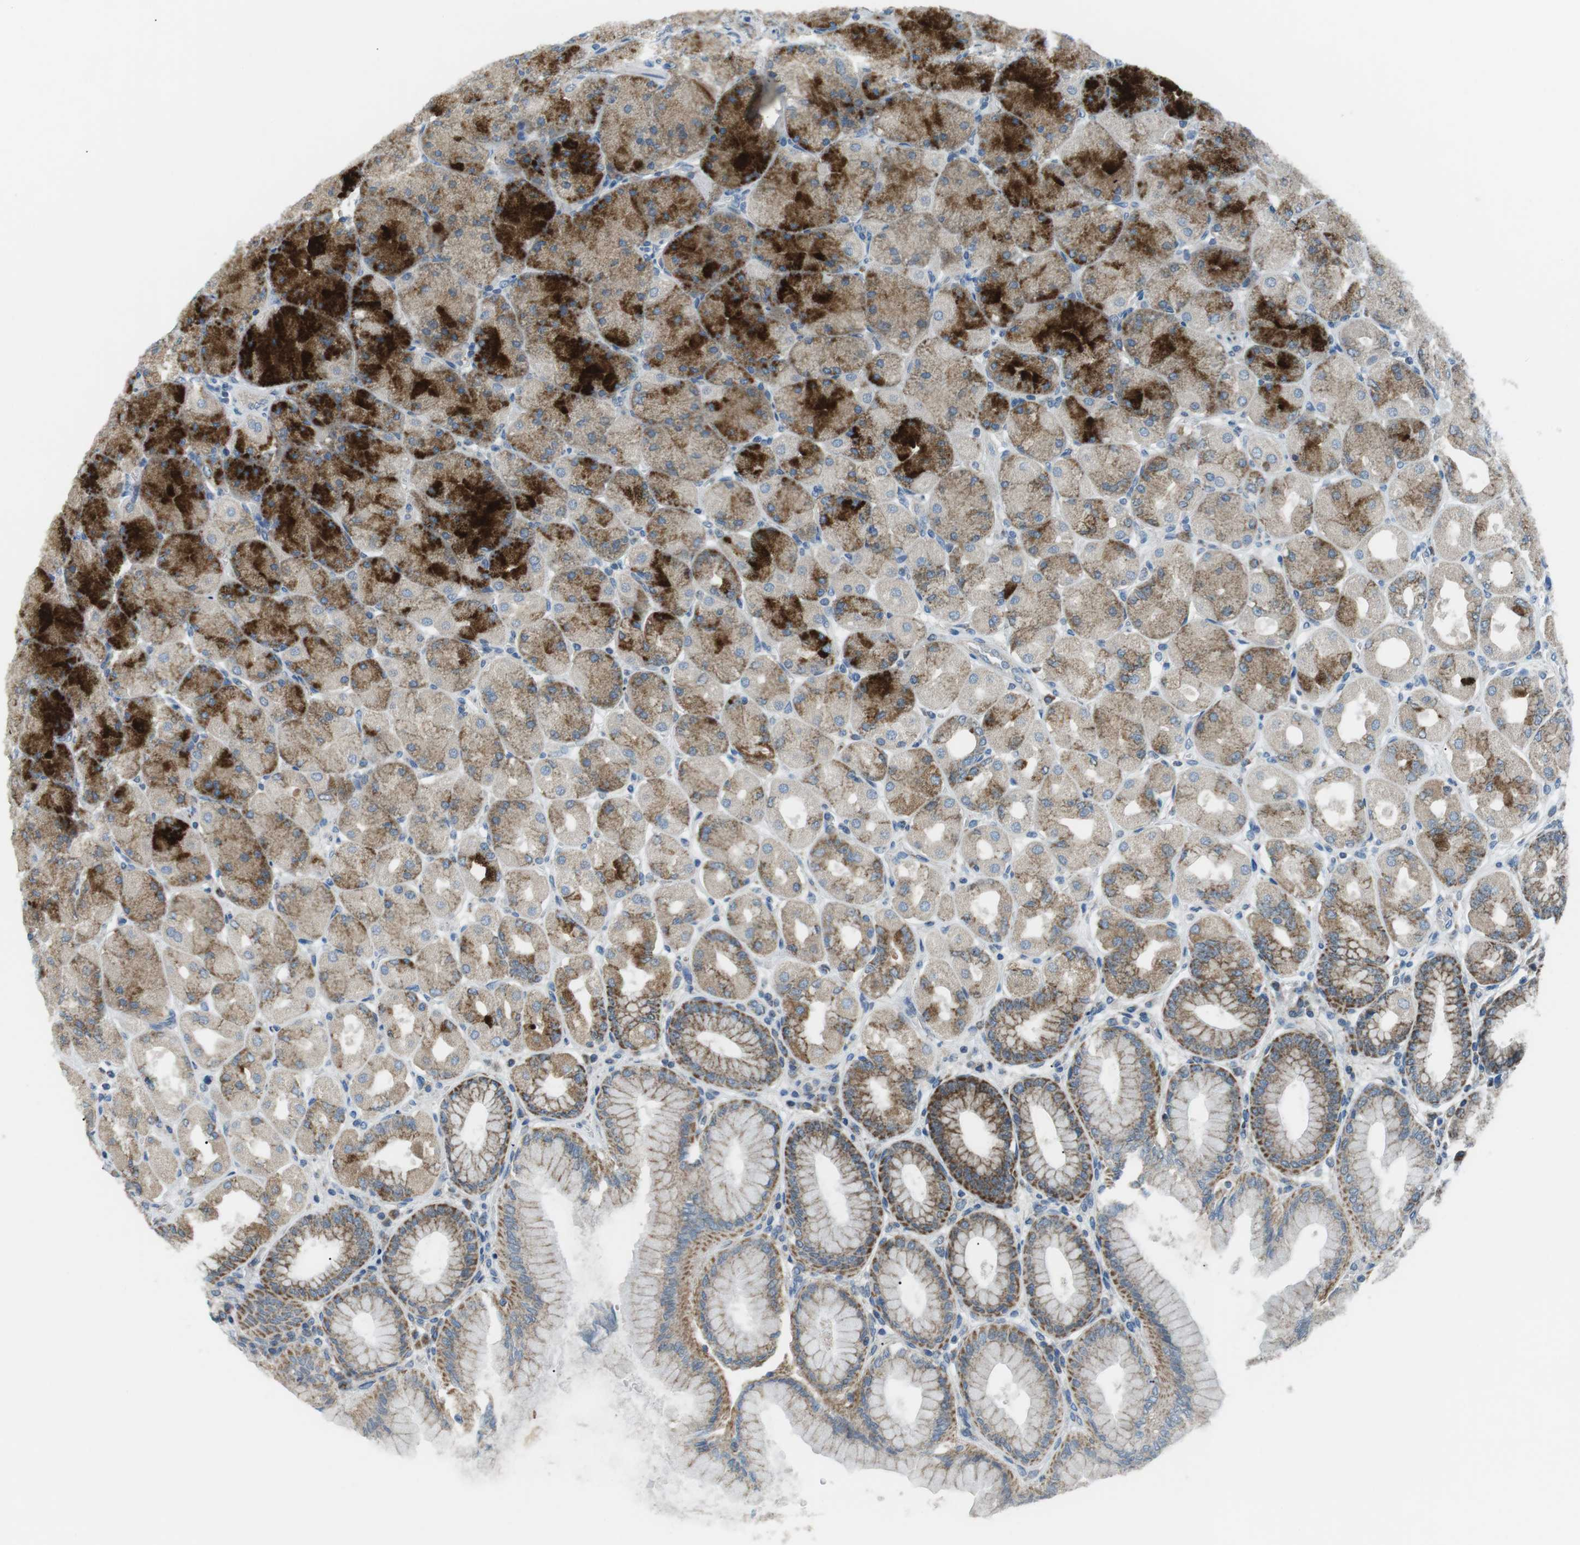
{"staining": {"intensity": "strong", "quantity": "25%-75%", "location": "cytoplasmic/membranous"}, "tissue": "stomach", "cell_type": "Glandular cells", "image_type": "normal", "snomed": [{"axis": "morphology", "description": "Normal tissue, NOS"}, {"axis": "topography", "description": "Stomach, upper"}], "caption": "The histopathology image exhibits immunohistochemical staining of normal stomach. There is strong cytoplasmic/membranous staining is seen in approximately 25%-75% of glandular cells. (brown staining indicates protein expression, while blue staining denotes nuclei).", "gene": "BACE1", "patient": {"sex": "female", "age": 56}}